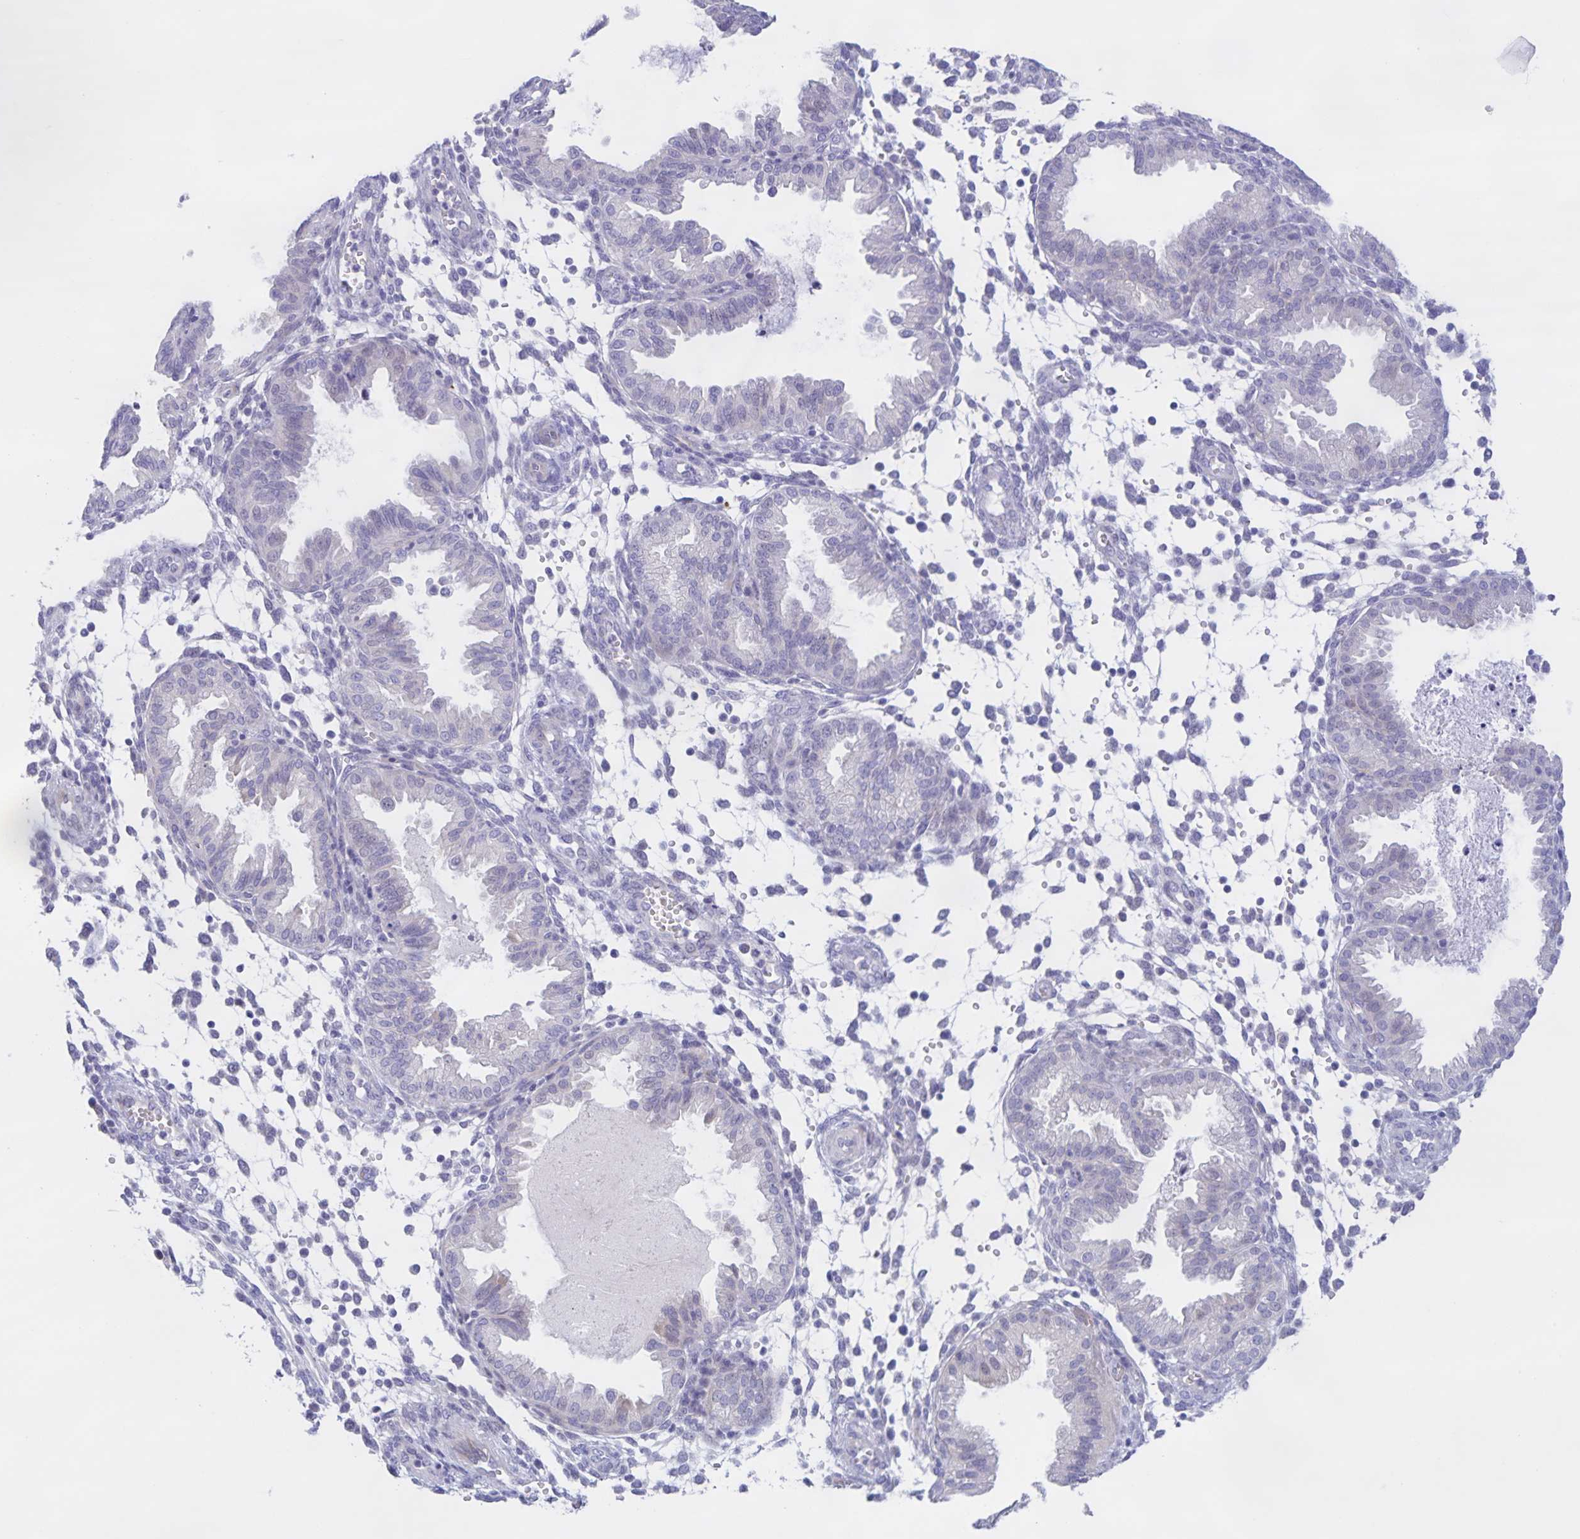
{"staining": {"intensity": "negative", "quantity": "none", "location": "none"}, "tissue": "endometrium", "cell_type": "Cells in endometrial stroma", "image_type": "normal", "snomed": [{"axis": "morphology", "description": "Normal tissue, NOS"}, {"axis": "topography", "description": "Endometrium"}], "caption": "Immunohistochemical staining of benign human endometrium shows no significant staining in cells in endometrial stroma.", "gene": "DMGDH", "patient": {"sex": "female", "age": 33}}